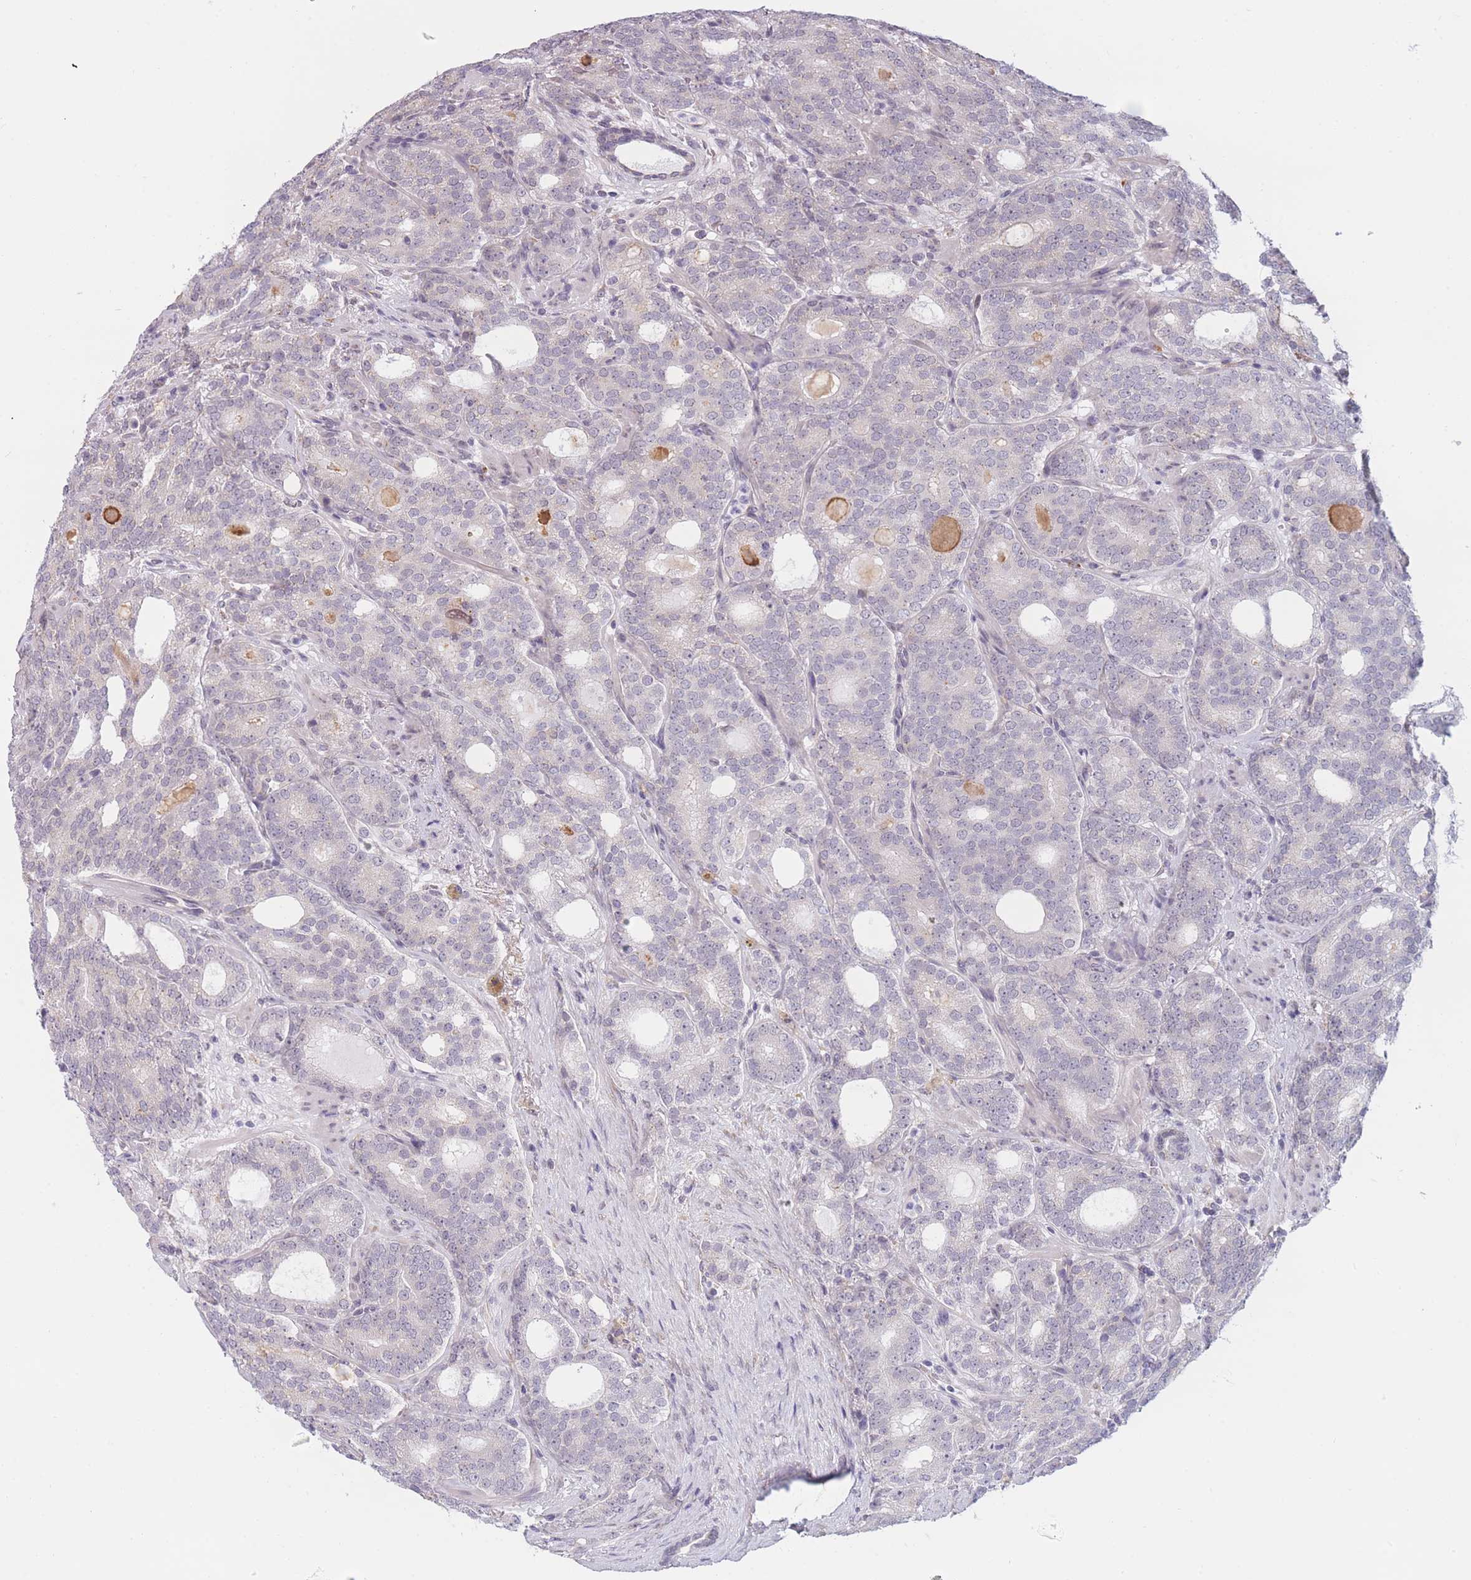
{"staining": {"intensity": "negative", "quantity": "none", "location": "none"}, "tissue": "prostate cancer", "cell_type": "Tumor cells", "image_type": "cancer", "snomed": [{"axis": "morphology", "description": "Adenocarcinoma, High grade"}, {"axis": "topography", "description": "Prostate"}], "caption": "Tumor cells are negative for brown protein staining in prostate cancer. (Stains: DAB IHC with hematoxylin counter stain, Microscopy: brightfield microscopy at high magnification).", "gene": "COL27A1", "patient": {"sex": "male", "age": 64}}